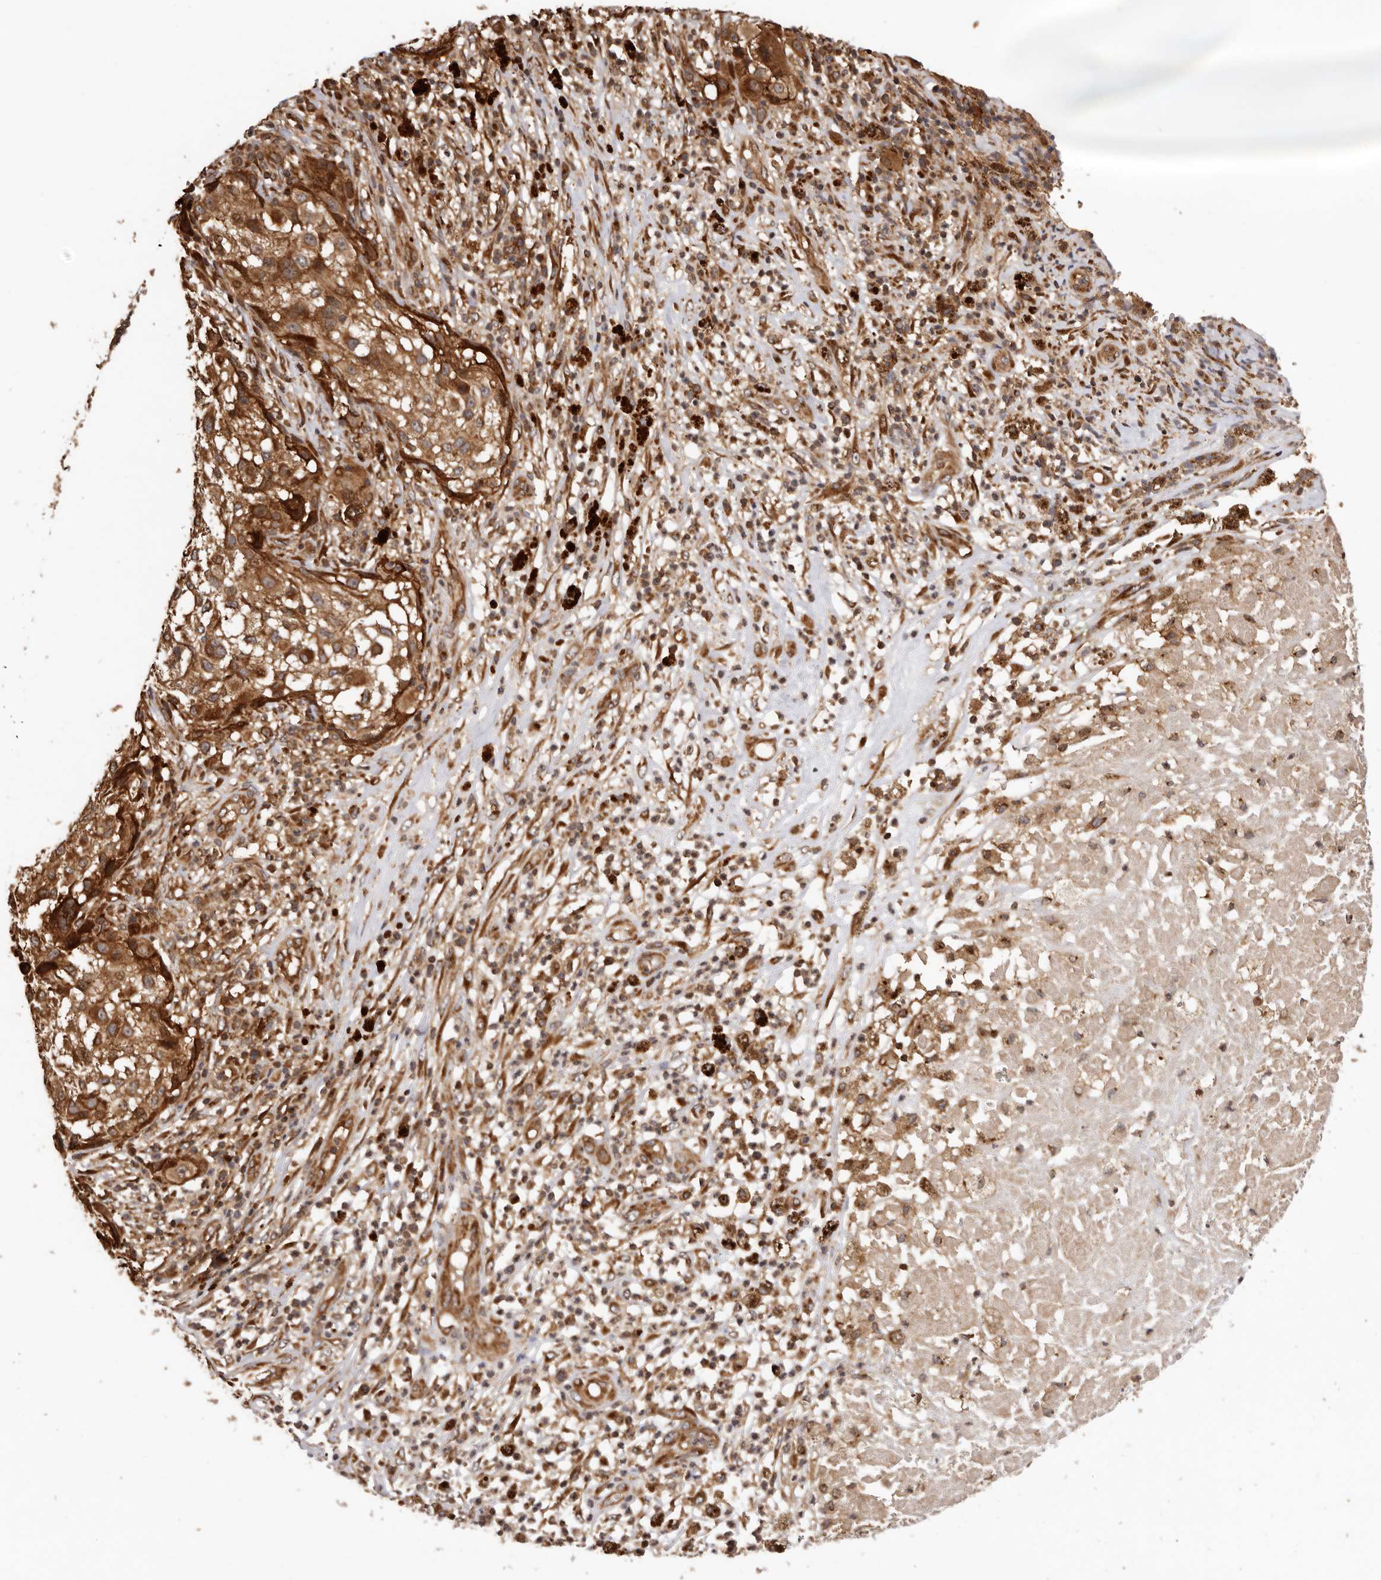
{"staining": {"intensity": "strong", "quantity": ">75%", "location": "cytoplasmic/membranous,nuclear"}, "tissue": "melanoma", "cell_type": "Tumor cells", "image_type": "cancer", "snomed": [{"axis": "morphology", "description": "Necrosis, NOS"}, {"axis": "morphology", "description": "Malignant melanoma, NOS"}, {"axis": "topography", "description": "Skin"}], "caption": "Brown immunohistochemical staining in human malignant melanoma displays strong cytoplasmic/membranous and nuclear expression in approximately >75% of tumor cells.", "gene": "GPR27", "patient": {"sex": "female", "age": 87}}